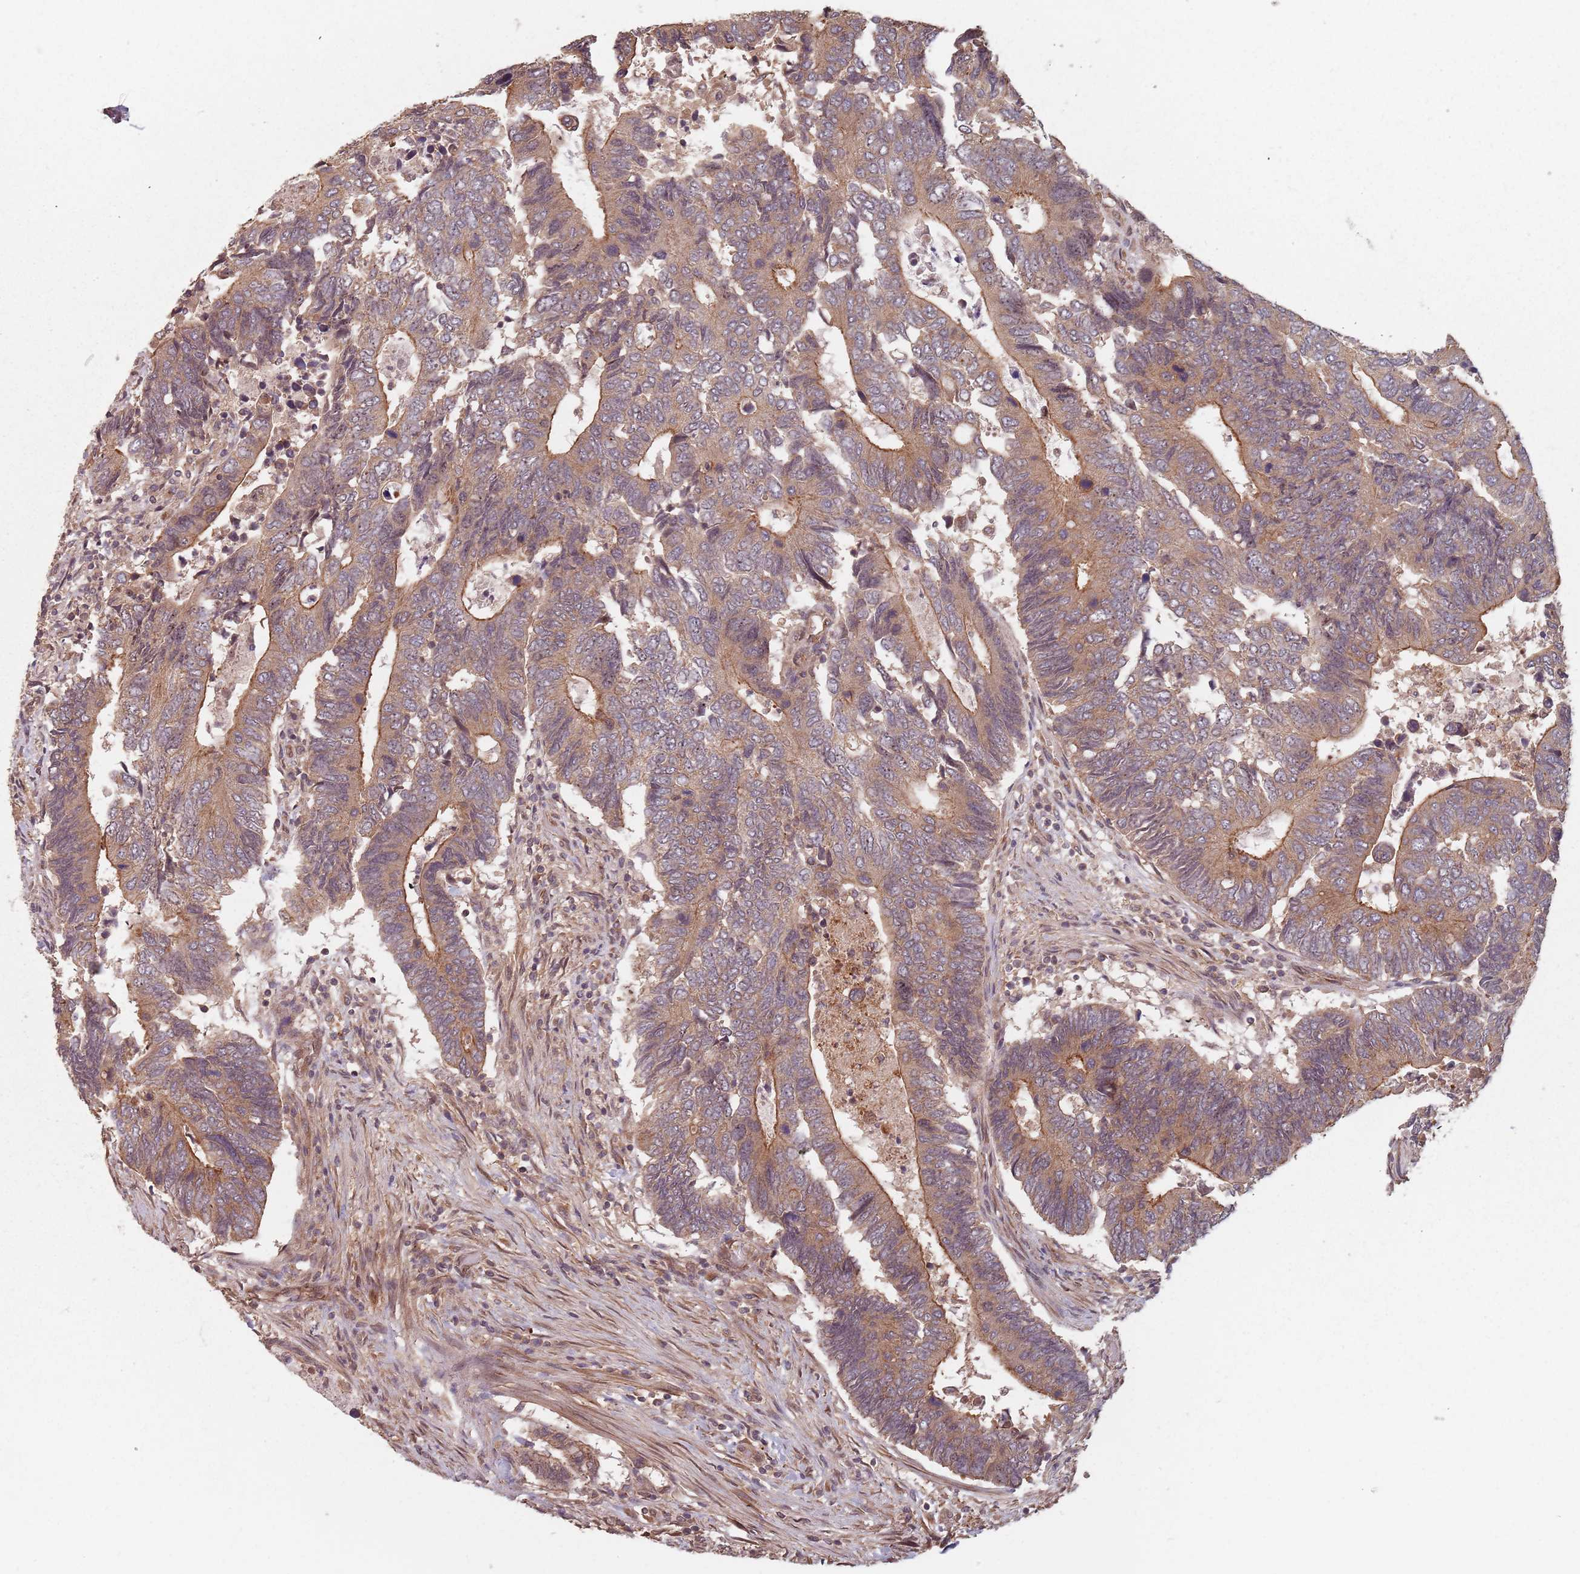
{"staining": {"intensity": "moderate", "quantity": ">75%", "location": "cytoplasmic/membranous"}, "tissue": "colorectal cancer", "cell_type": "Tumor cells", "image_type": "cancer", "snomed": [{"axis": "morphology", "description": "Adenocarcinoma, NOS"}, {"axis": "topography", "description": "Colon"}], "caption": "Protein staining of colorectal cancer (adenocarcinoma) tissue demonstrates moderate cytoplasmic/membranous staining in about >75% of tumor cells. Nuclei are stained in blue.", "gene": "C3orf14", "patient": {"sex": "male", "age": 87}}